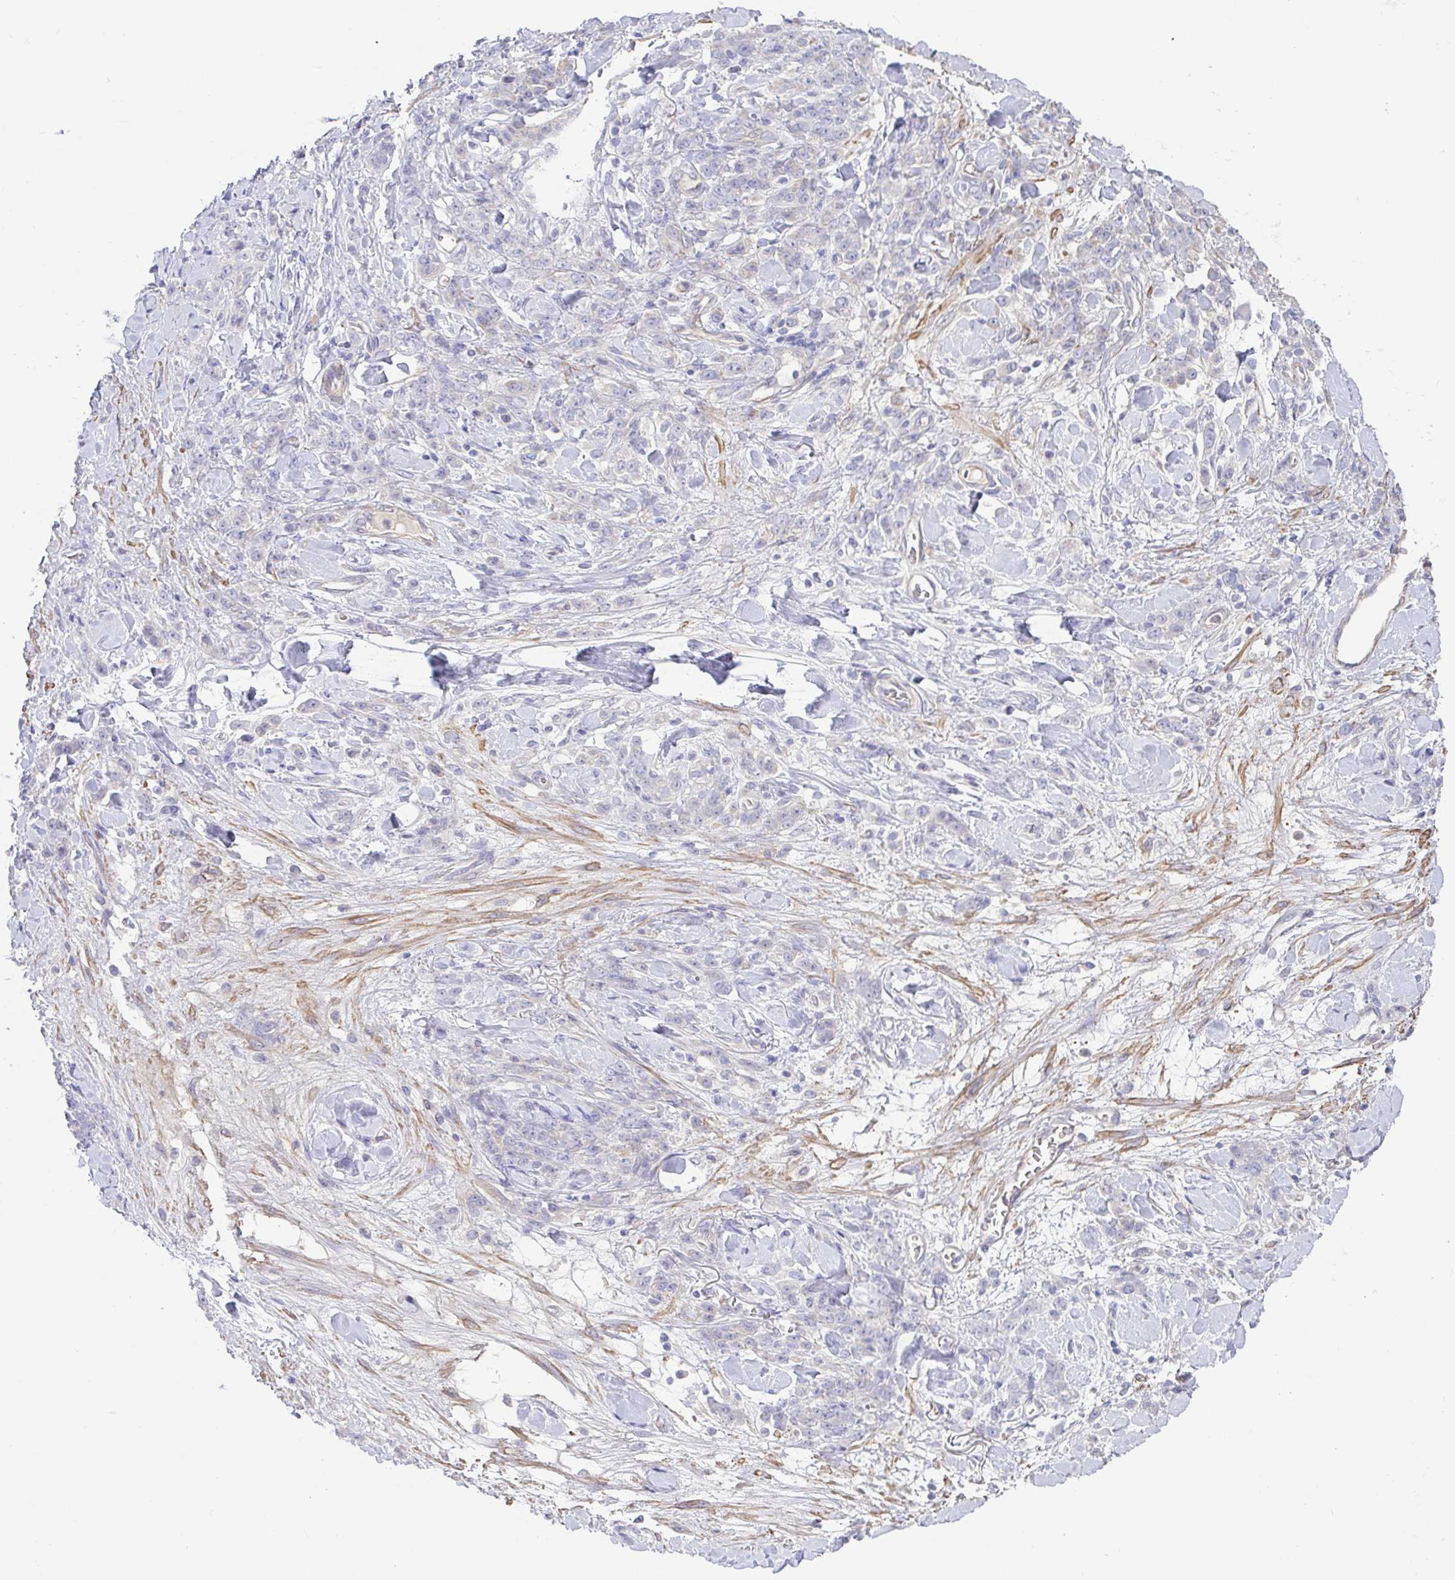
{"staining": {"intensity": "negative", "quantity": "none", "location": "none"}, "tissue": "stomach cancer", "cell_type": "Tumor cells", "image_type": "cancer", "snomed": [{"axis": "morphology", "description": "Normal tissue, NOS"}, {"axis": "morphology", "description": "Adenocarcinoma, NOS"}, {"axis": "topography", "description": "Stomach"}], "caption": "A high-resolution micrograph shows immunohistochemistry staining of adenocarcinoma (stomach), which demonstrates no significant positivity in tumor cells. The staining was performed using DAB (3,3'-diaminobenzidine) to visualize the protein expression in brown, while the nuclei were stained in blue with hematoxylin (Magnification: 20x).", "gene": "PYGM", "patient": {"sex": "male", "age": 82}}